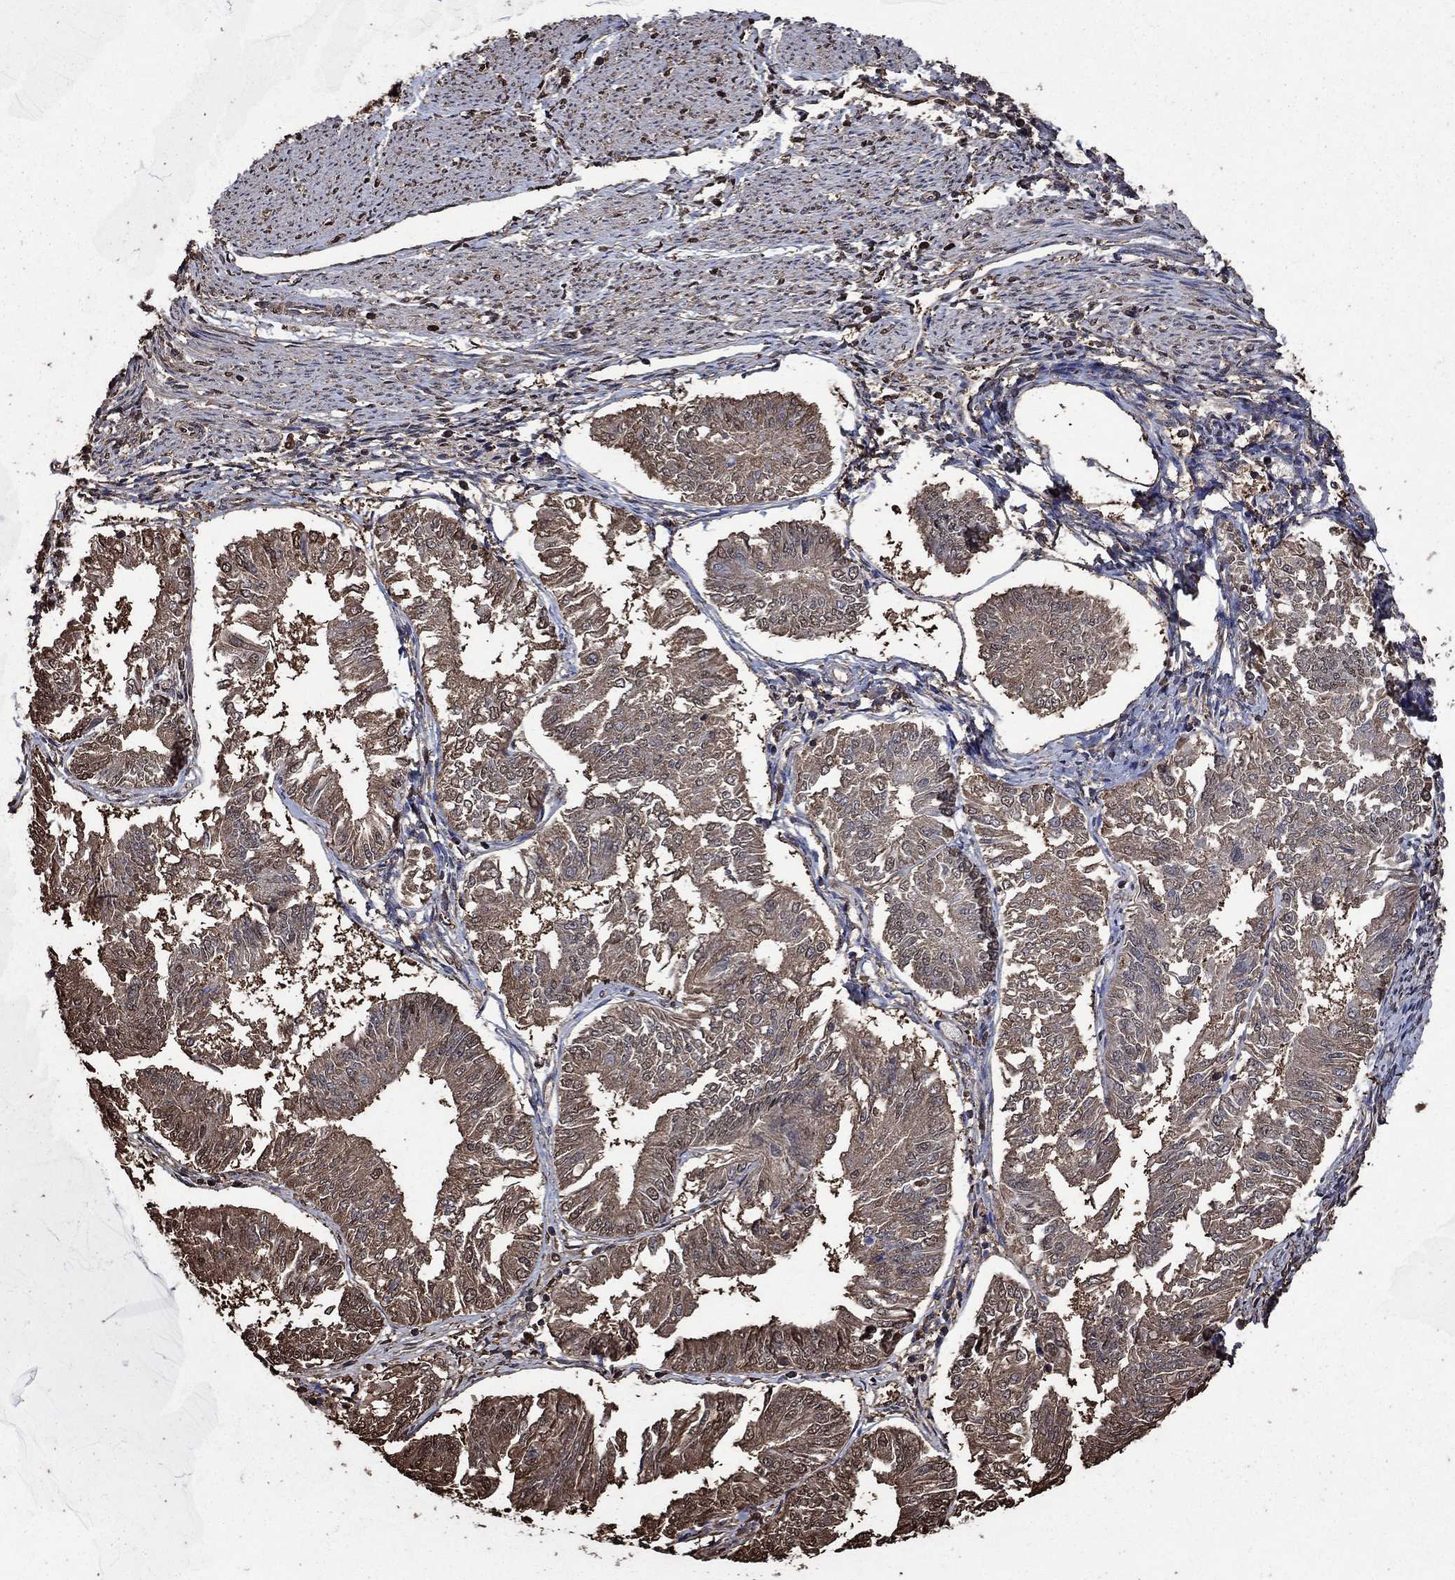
{"staining": {"intensity": "weak", "quantity": "<25%", "location": "cytoplasmic/membranous"}, "tissue": "endometrial cancer", "cell_type": "Tumor cells", "image_type": "cancer", "snomed": [{"axis": "morphology", "description": "Adenocarcinoma, NOS"}, {"axis": "topography", "description": "Endometrium"}], "caption": "Immunohistochemistry (IHC) micrograph of neoplastic tissue: adenocarcinoma (endometrial) stained with DAB demonstrates no significant protein staining in tumor cells. (Immunohistochemistry, brightfield microscopy, high magnification).", "gene": "GAPDH", "patient": {"sex": "female", "age": 58}}